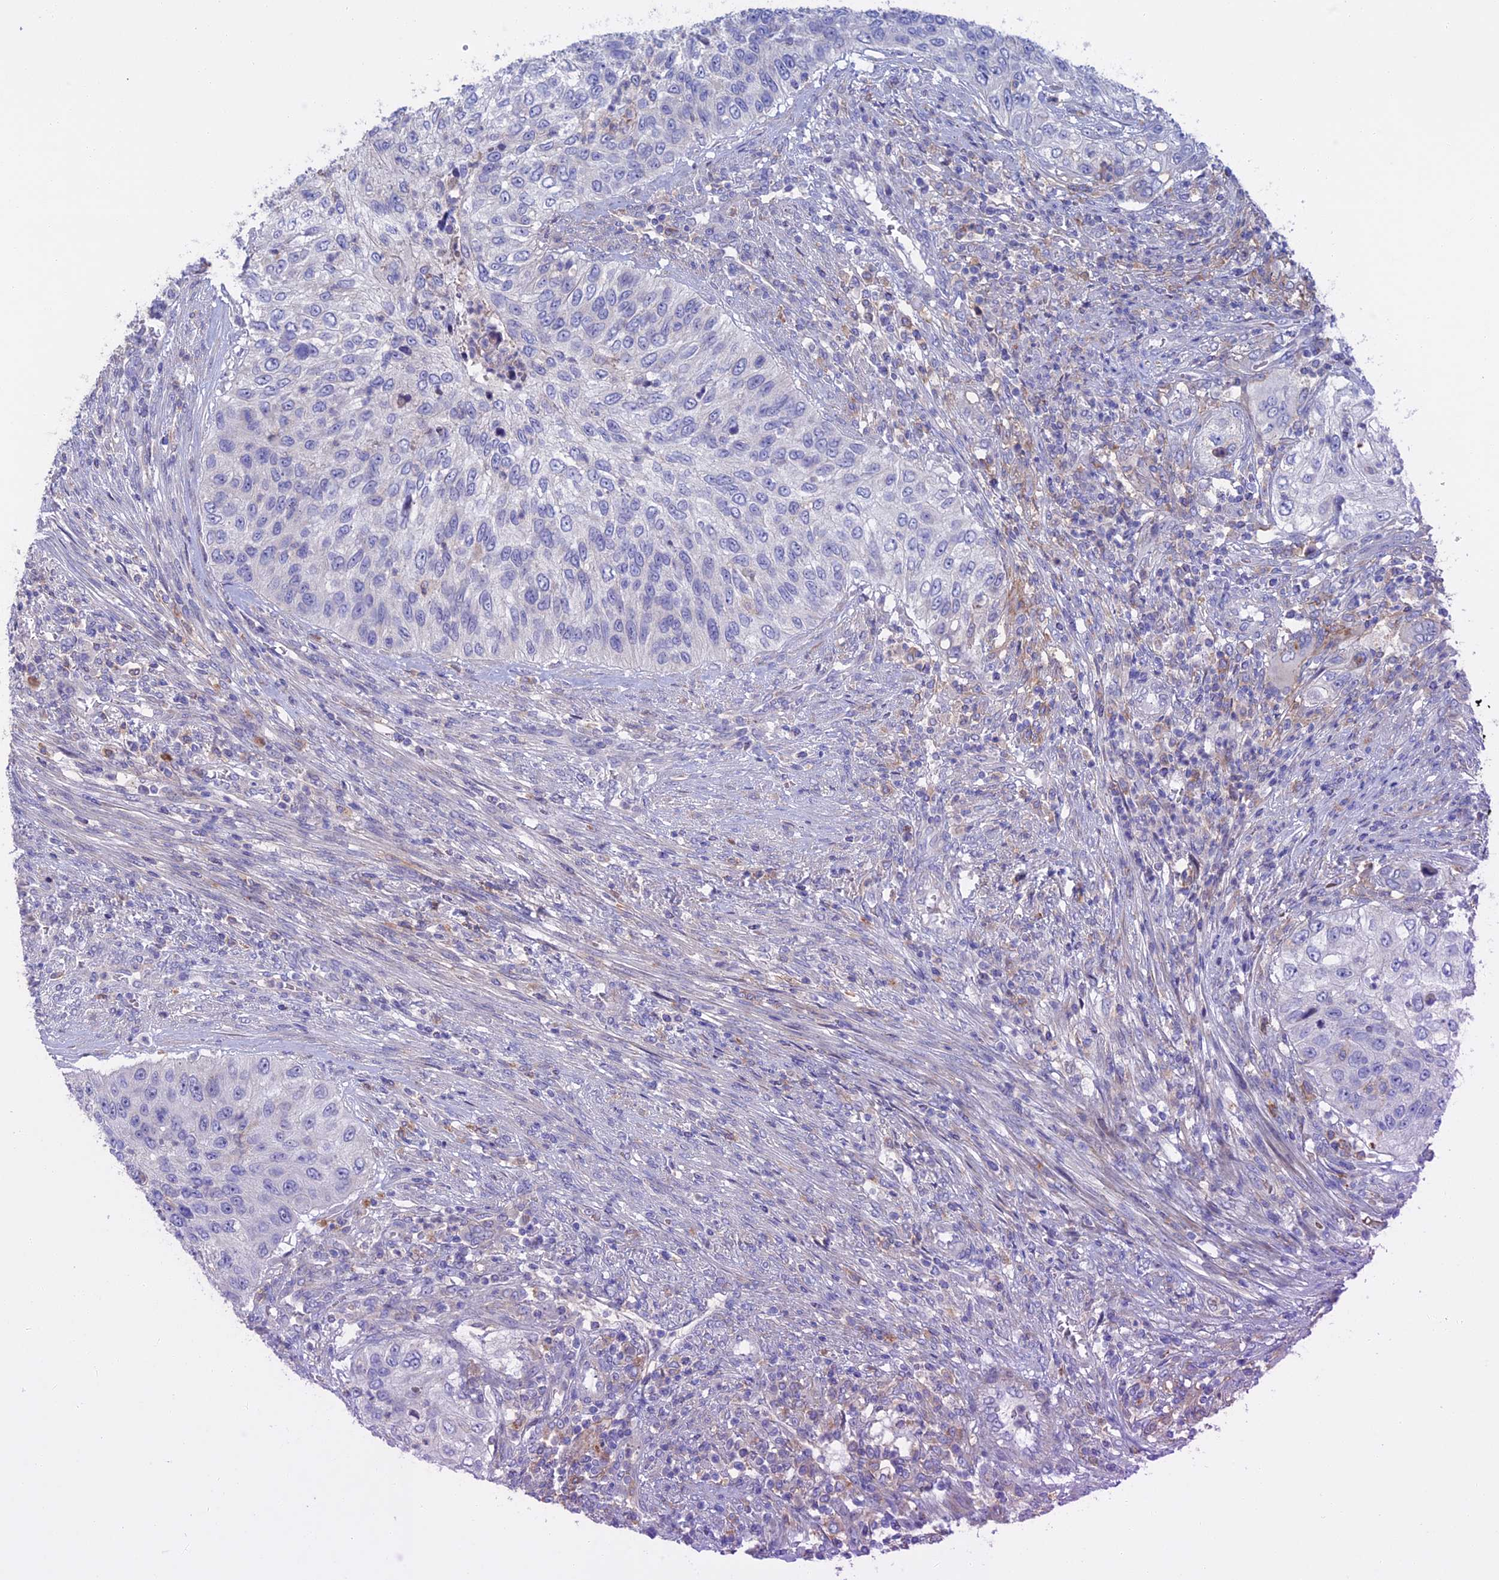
{"staining": {"intensity": "negative", "quantity": "none", "location": "none"}, "tissue": "urothelial cancer", "cell_type": "Tumor cells", "image_type": "cancer", "snomed": [{"axis": "morphology", "description": "Urothelial carcinoma, High grade"}, {"axis": "topography", "description": "Urinary bladder"}], "caption": "A high-resolution micrograph shows IHC staining of urothelial cancer, which demonstrates no significant positivity in tumor cells.", "gene": "SLC2A6", "patient": {"sex": "female", "age": 60}}